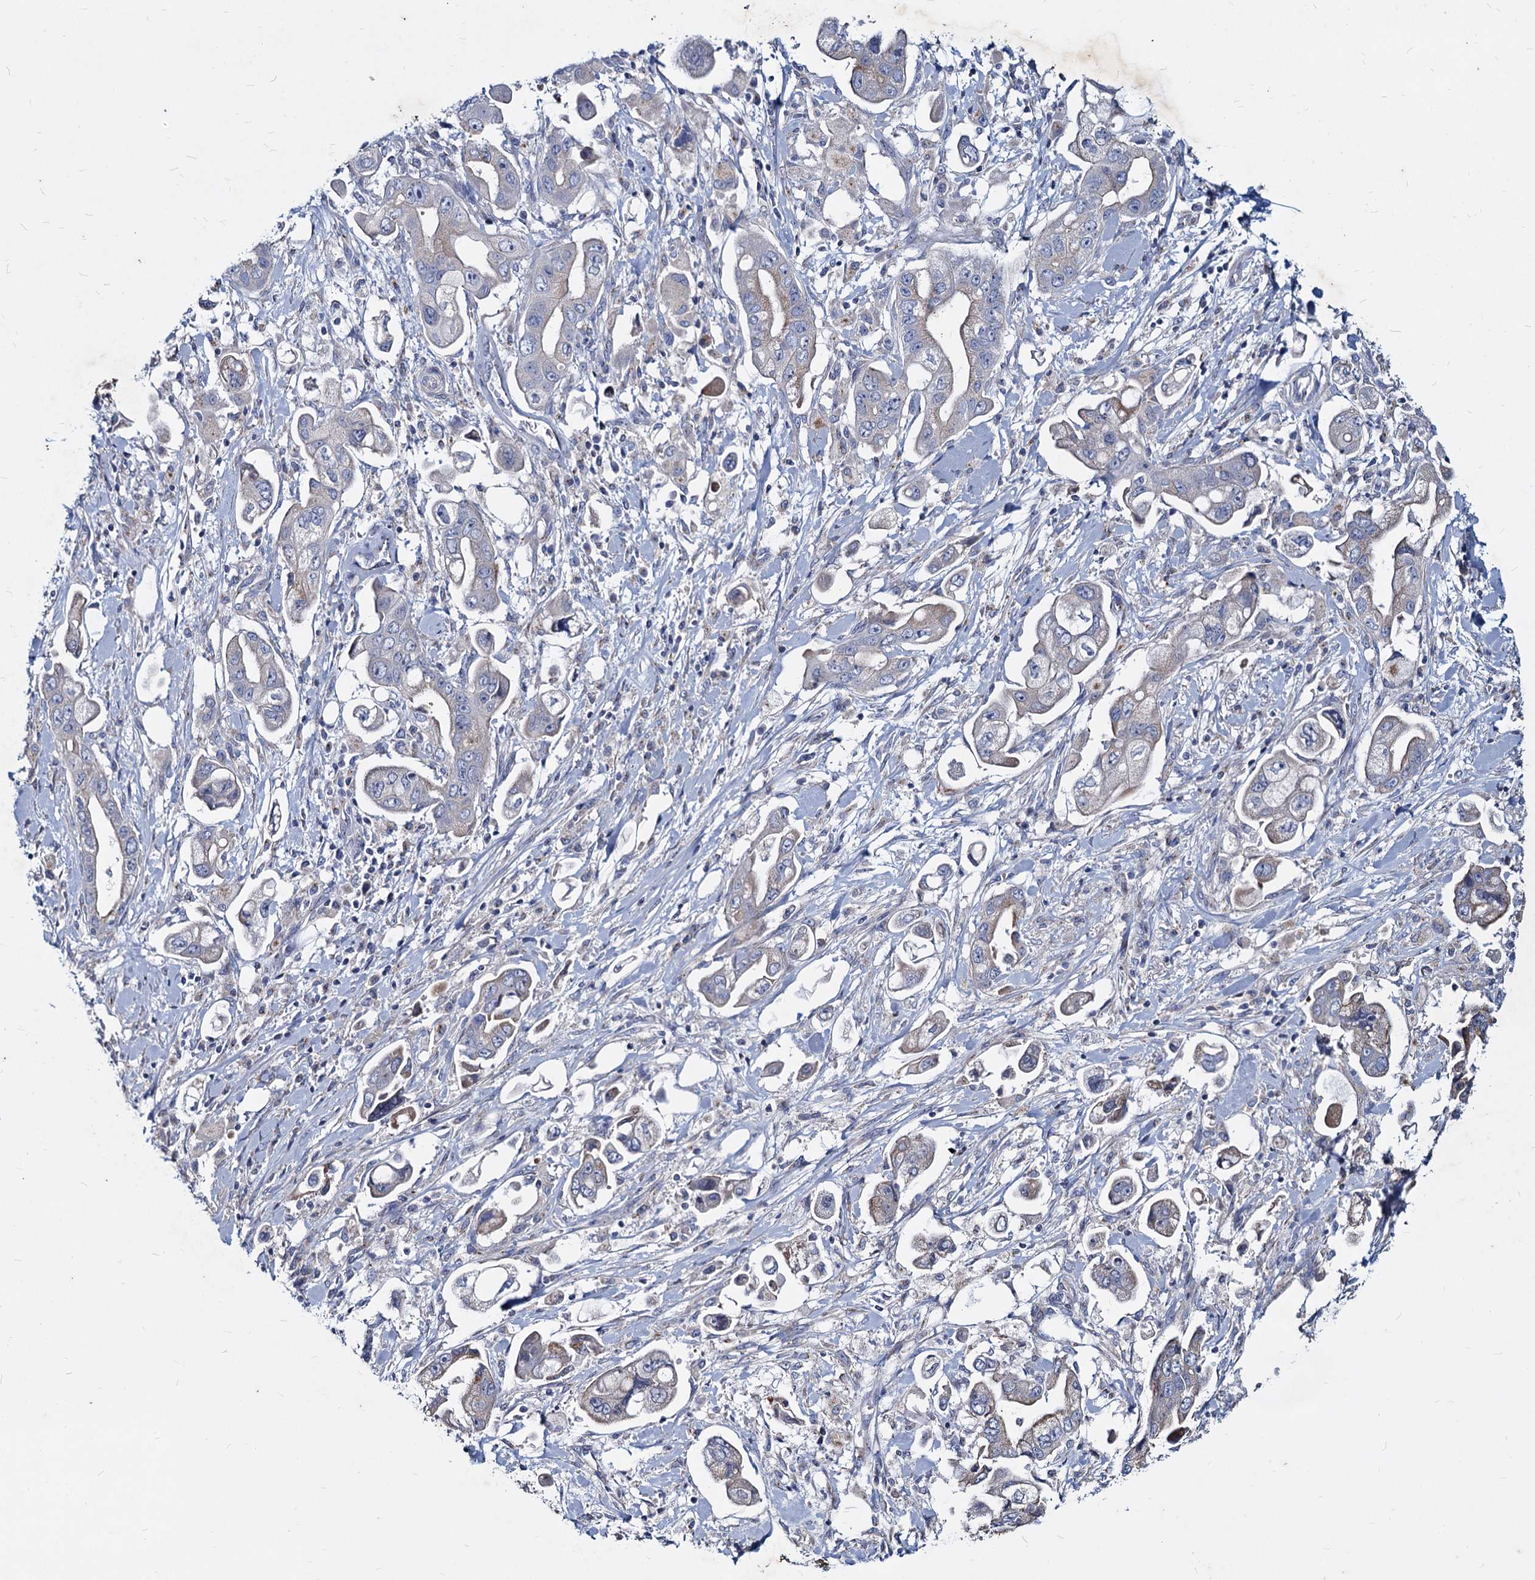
{"staining": {"intensity": "negative", "quantity": "none", "location": "none"}, "tissue": "stomach cancer", "cell_type": "Tumor cells", "image_type": "cancer", "snomed": [{"axis": "morphology", "description": "Adenocarcinoma, NOS"}, {"axis": "topography", "description": "Stomach"}], "caption": "Immunohistochemical staining of stomach adenocarcinoma exhibits no significant positivity in tumor cells. Nuclei are stained in blue.", "gene": "AGBL4", "patient": {"sex": "male", "age": 62}}